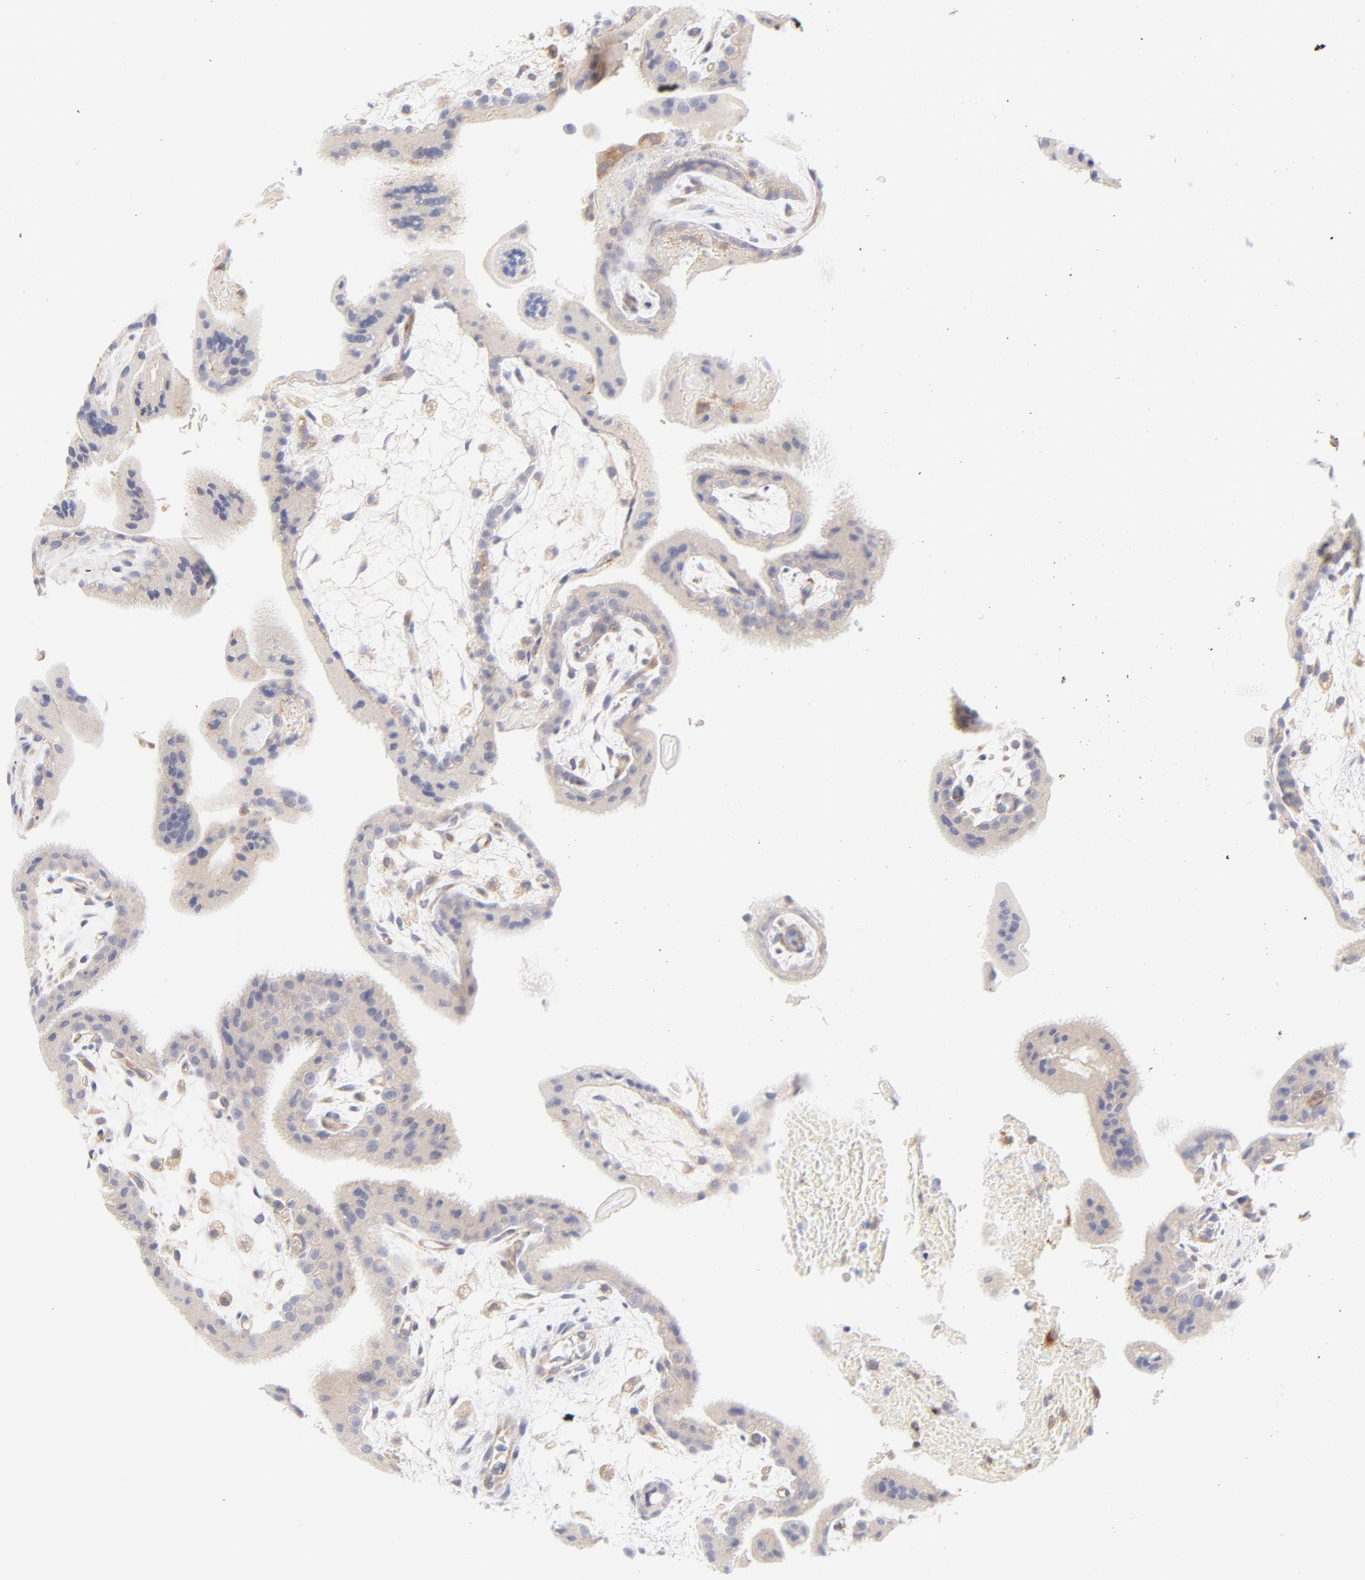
{"staining": {"intensity": "moderate", "quantity": "25%-75%", "location": "cytoplasmic/membranous"}, "tissue": "placenta", "cell_type": "Decidual cells", "image_type": "normal", "snomed": [{"axis": "morphology", "description": "Normal tissue, NOS"}, {"axis": "topography", "description": "Placenta"}], "caption": "Decidual cells show moderate cytoplasmic/membranous expression in approximately 25%-75% of cells in benign placenta.", "gene": "RPS6KA1", "patient": {"sex": "female", "age": 35}}